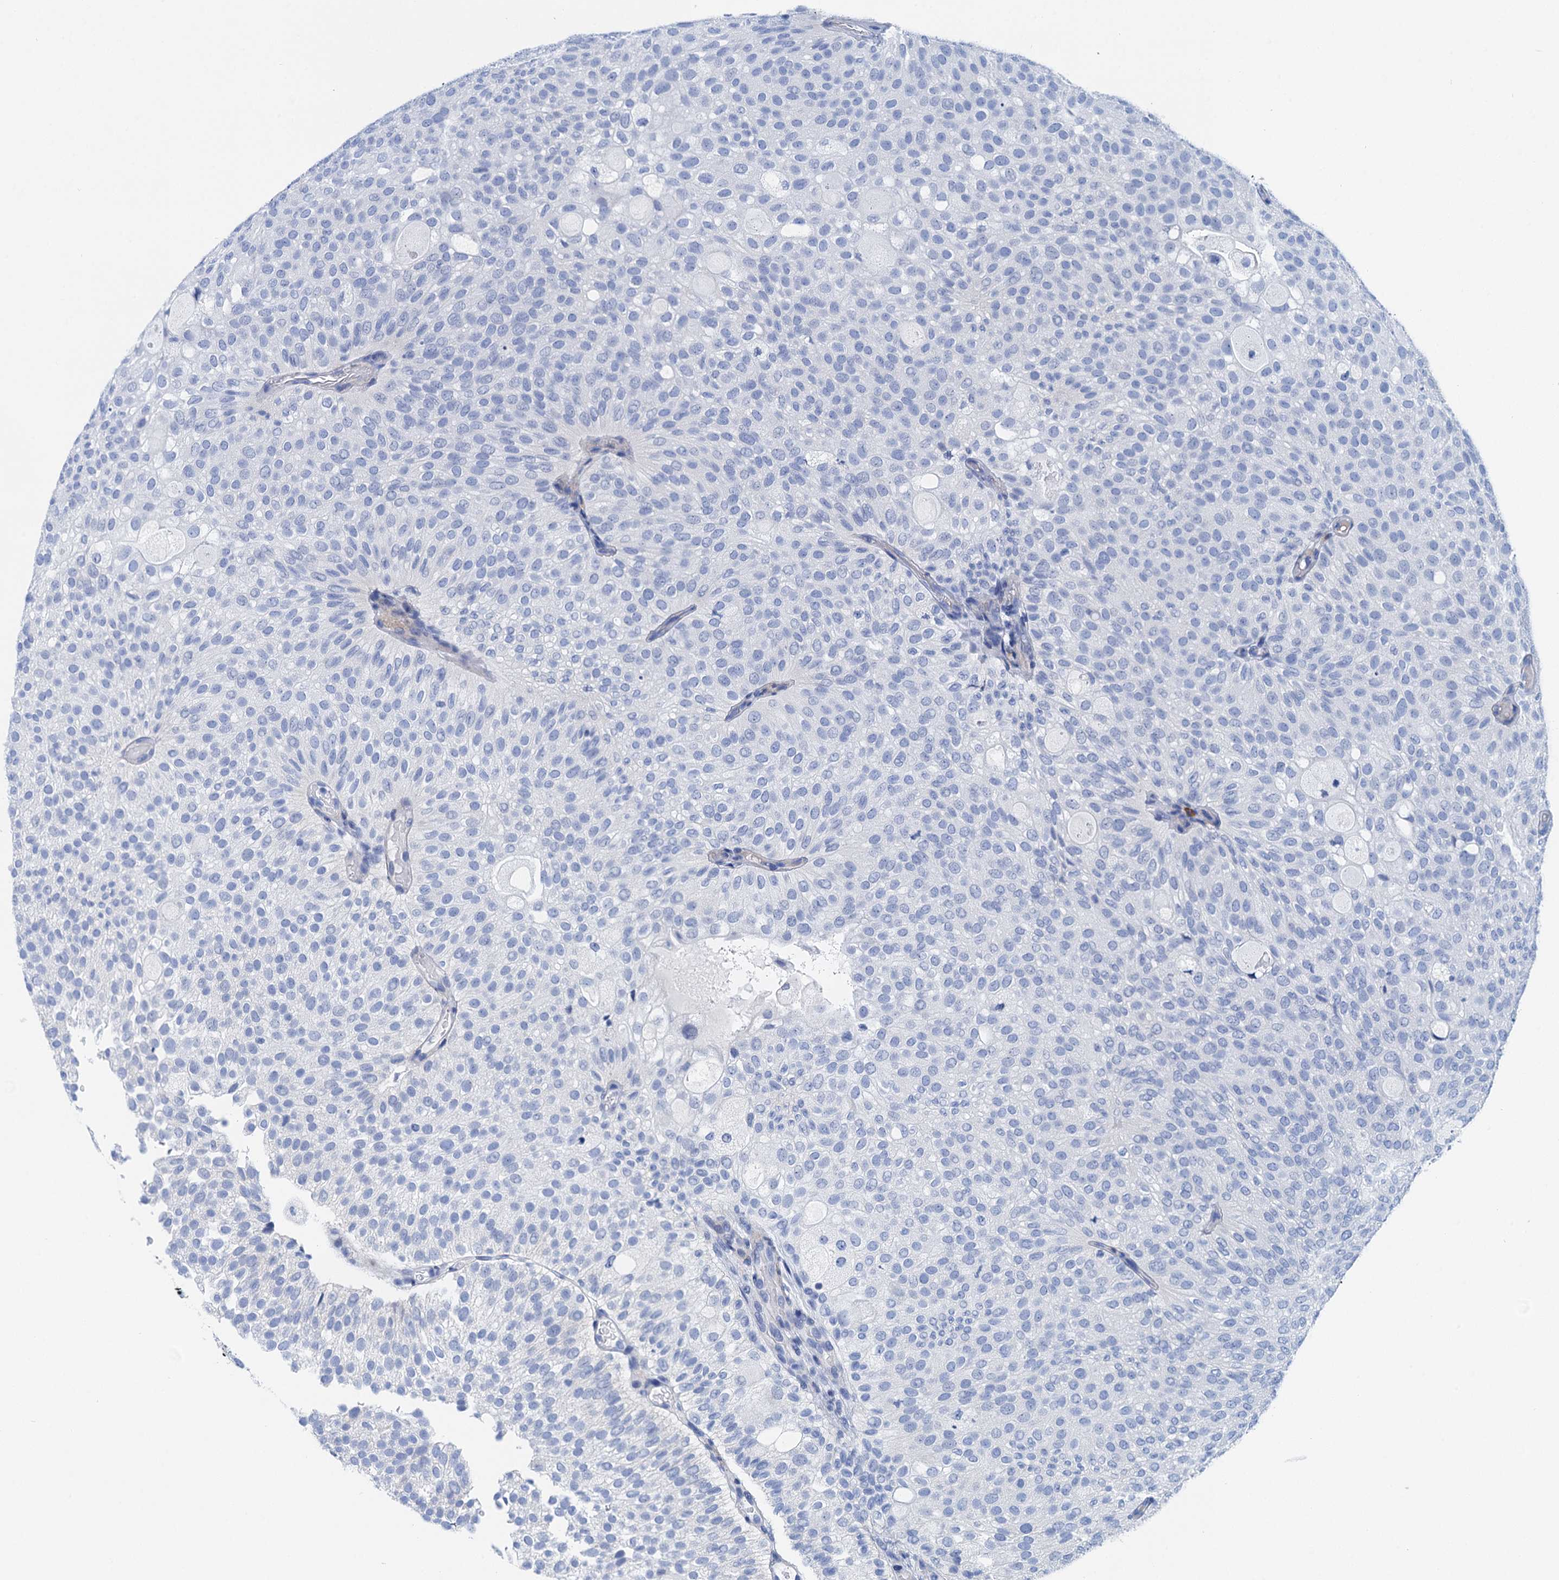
{"staining": {"intensity": "negative", "quantity": "none", "location": "none"}, "tissue": "urothelial cancer", "cell_type": "Tumor cells", "image_type": "cancer", "snomed": [{"axis": "morphology", "description": "Urothelial carcinoma, Low grade"}, {"axis": "topography", "description": "Urinary bladder"}], "caption": "Immunohistochemistry micrograph of human urothelial carcinoma (low-grade) stained for a protein (brown), which exhibits no expression in tumor cells.", "gene": "NLRP10", "patient": {"sex": "male", "age": 78}}